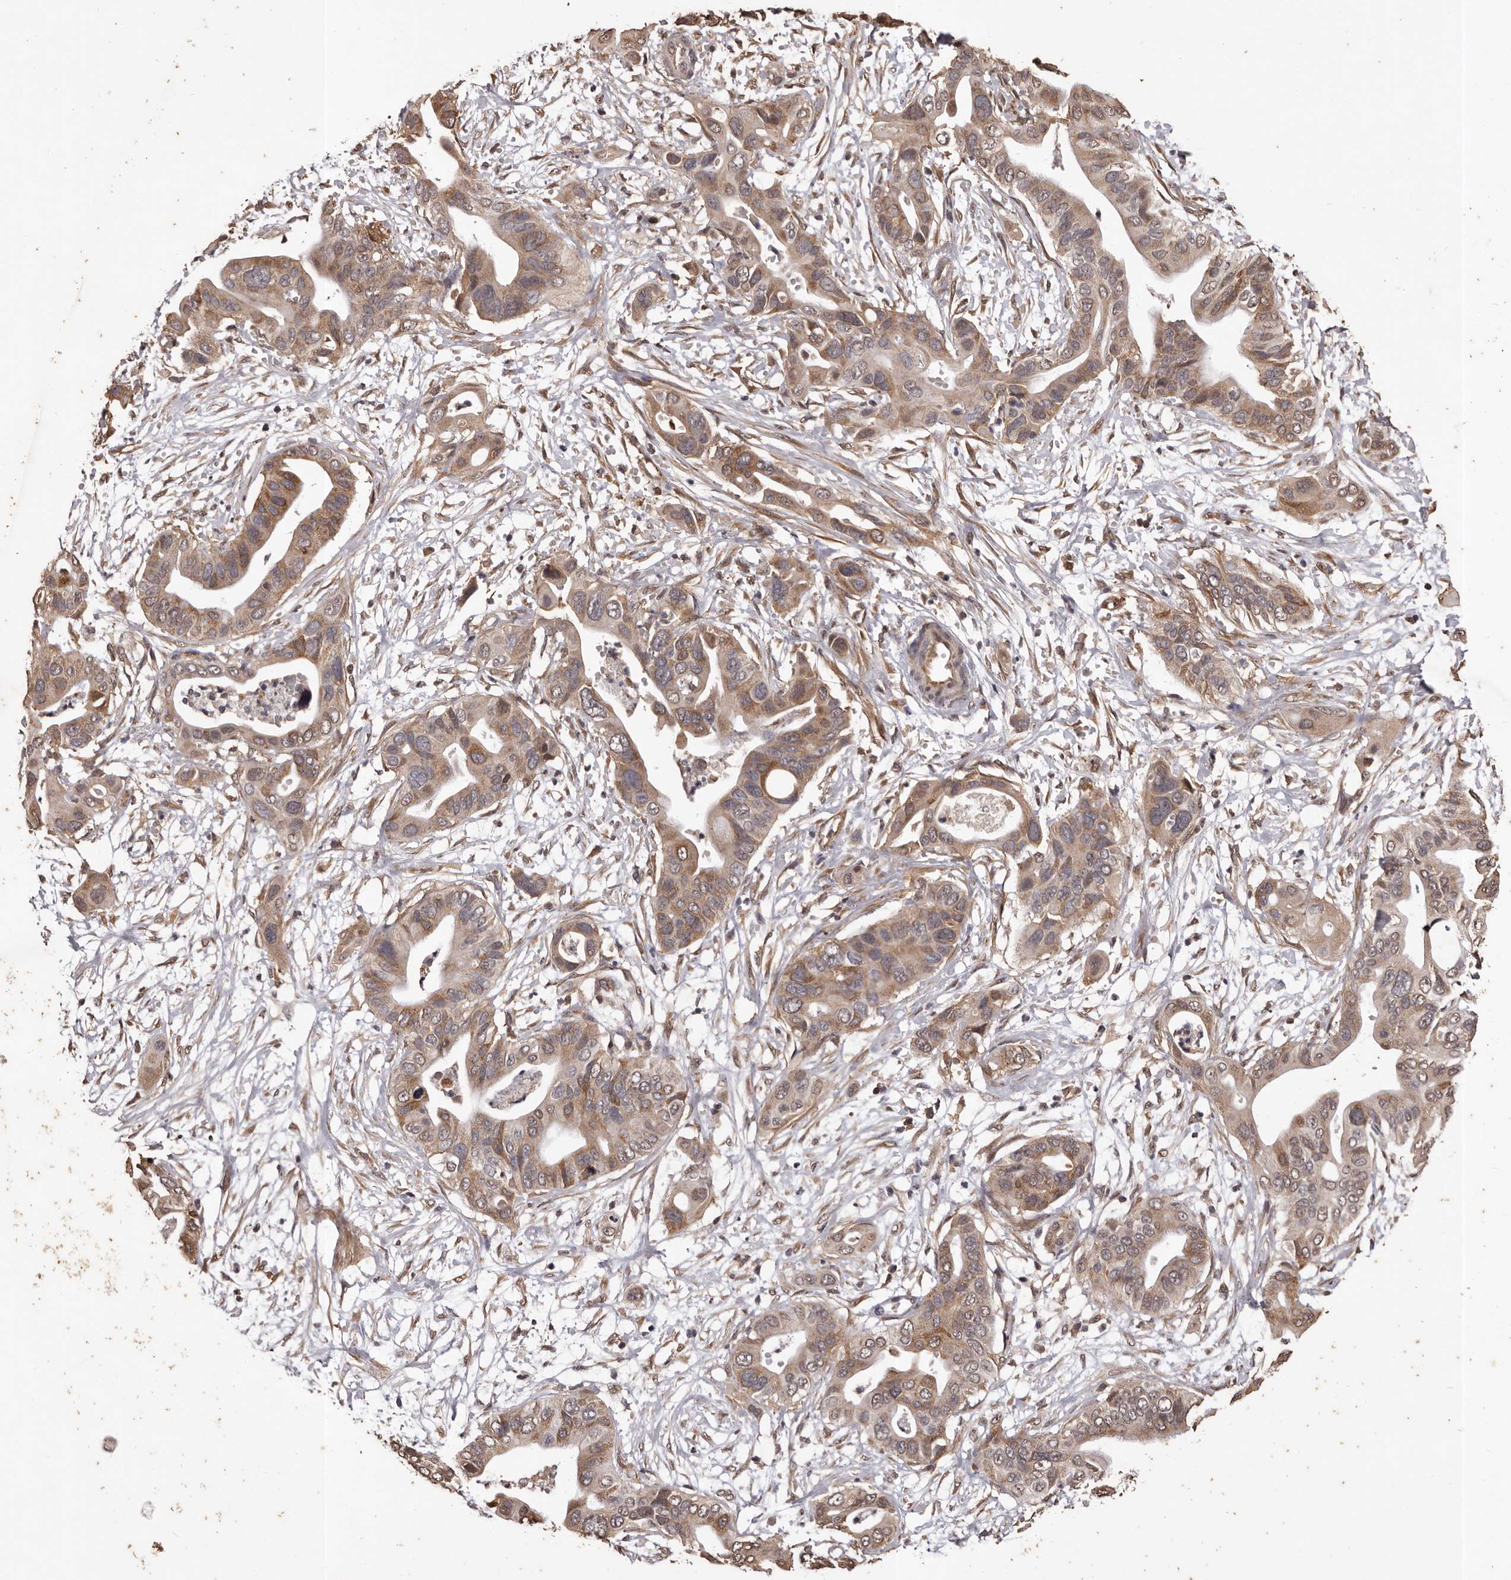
{"staining": {"intensity": "moderate", "quantity": ">75%", "location": "cytoplasmic/membranous"}, "tissue": "pancreatic cancer", "cell_type": "Tumor cells", "image_type": "cancer", "snomed": [{"axis": "morphology", "description": "Adenocarcinoma, NOS"}, {"axis": "topography", "description": "Pancreas"}], "caption": "Human pancreatic cancer (adenocarcinoma) stained for a protein (brown) demonstrates moderate cytoplasmic/membranous positive positivity in about >75% of tumor cells.", "gene": "NAV1", "patient": {"sex": "male", "age": 66}}